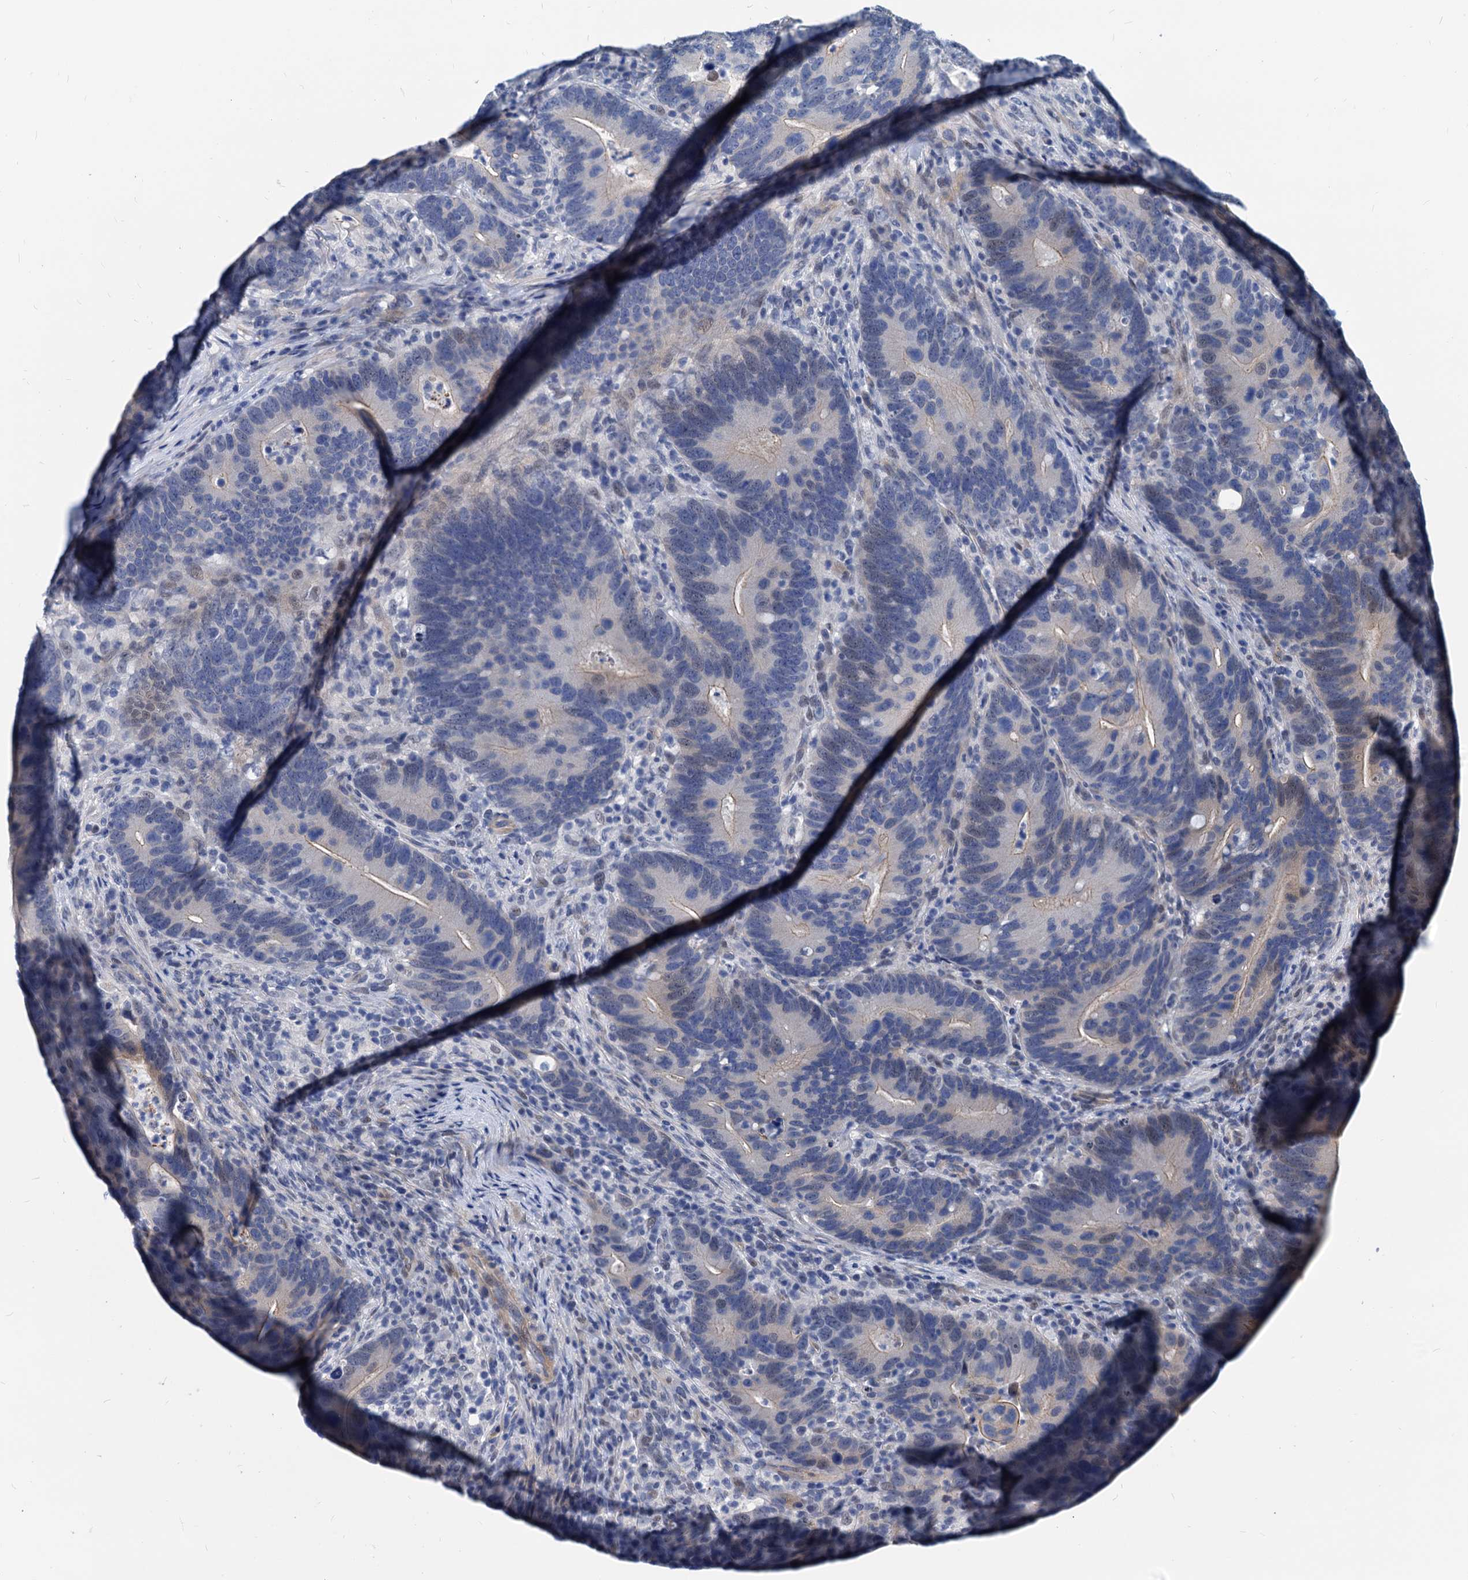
{"staining": {"intensity": "weak", "quantity": "<25%", "location": "cytoplasmic/membranous"}, "tissue": "colorectal cancer", "cell_type": "Tumor cells", "image_type": "cancer", "snomed": [{"axis": "morphology", "description": "Adenocarcinoma, NOS"}, {"axis": "topography", "description": "Colon"}], "caption": "This is an IHC micrograph of human adenocarcinoma (colorectal). There is no staining in tumor cells.", "gene": "HSF2", "patient": {"sex": "female", "age": 66}}